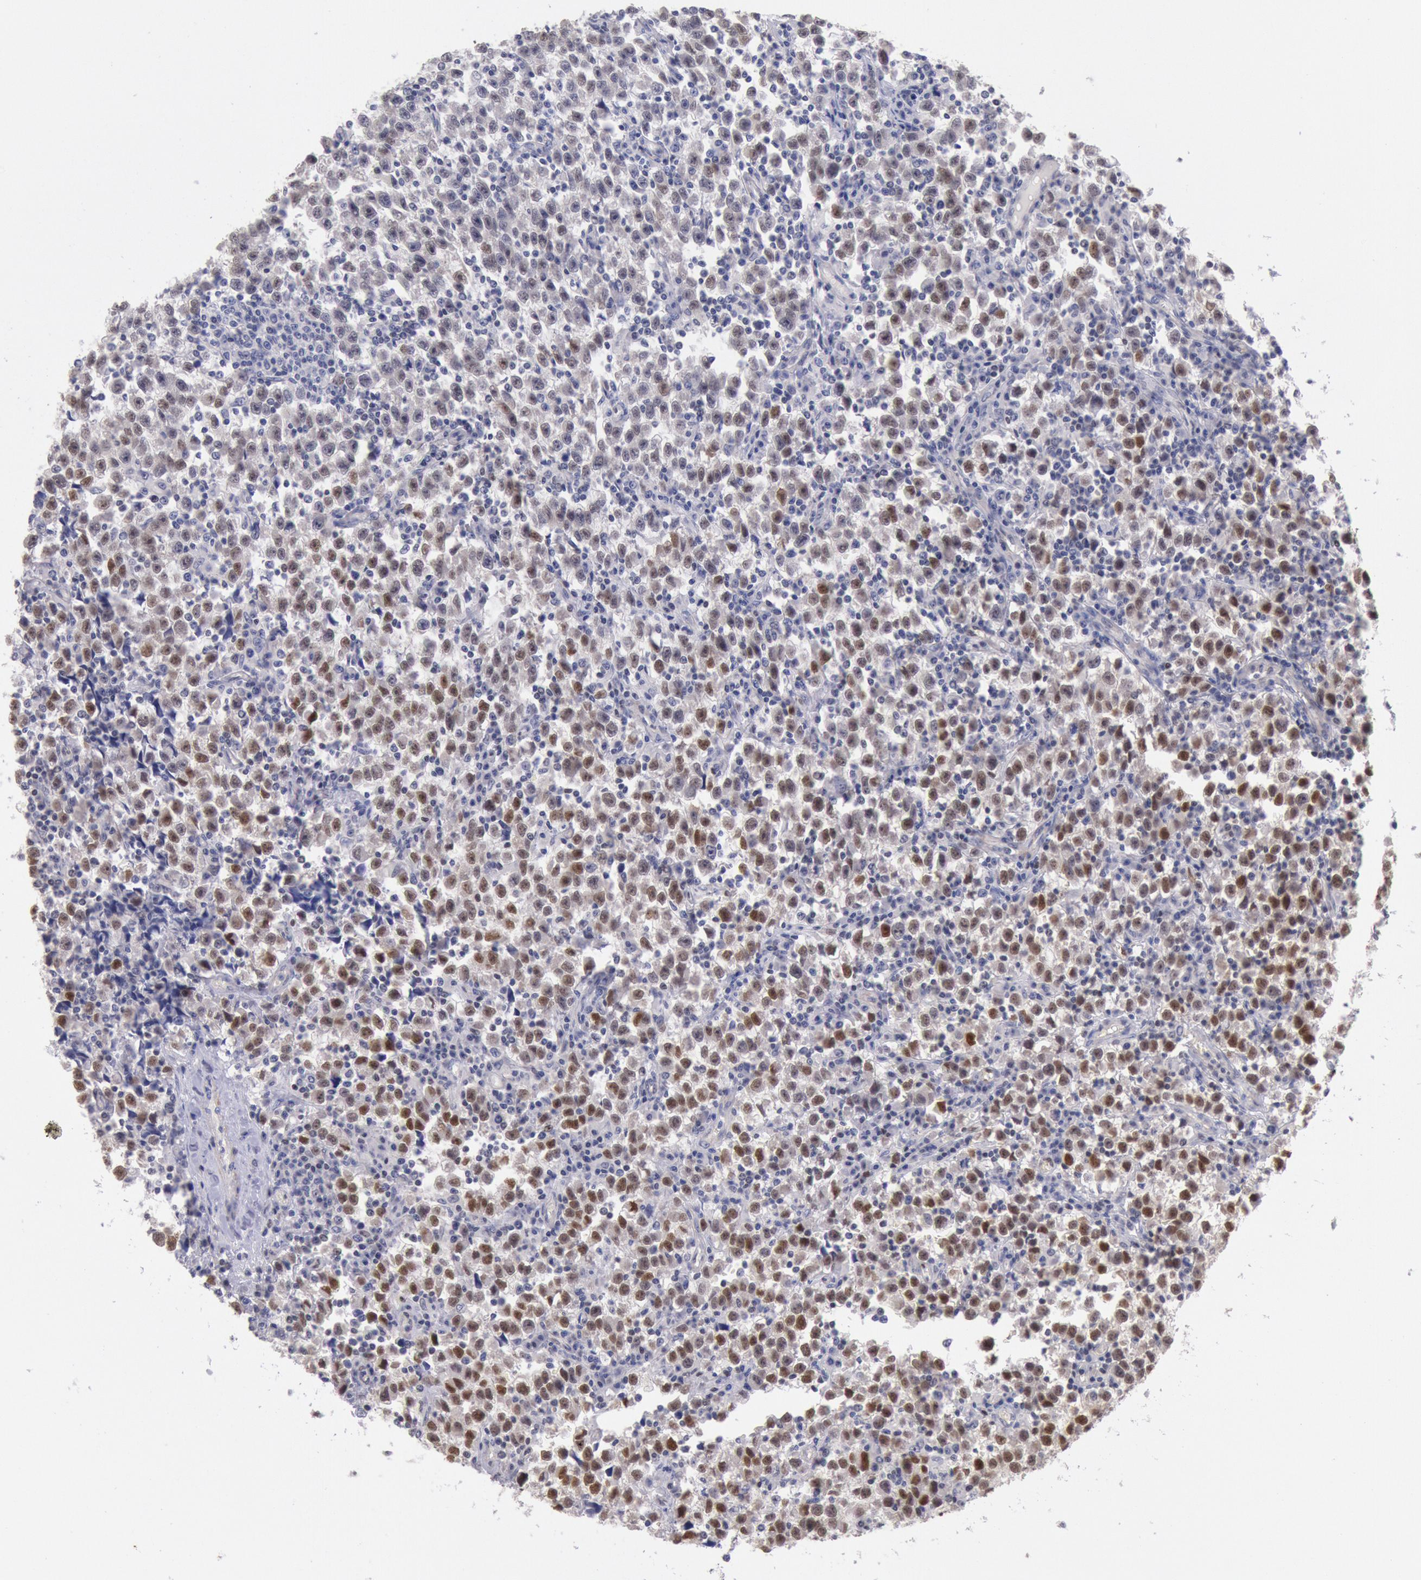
{"staining": {"intensity": "moderate", "quantity": "25%-75%", "location": "nuclear"}, "tissue": "testis cancer", "cell_type": "Tumor cells", "image_type": "cancer", "snomed": [{"axis": "morphology", "description": "Seminoma, NOS"}, {"axis": "topography", "description": "Testis"}], "caption": "Tumor cells display medium levels of moderate nuclear expression in about 25%-75% of cells in human testis cancer (seminoma).", "gene": "RPS6KA5", "patient": {"sex": "male", "age": 35}}